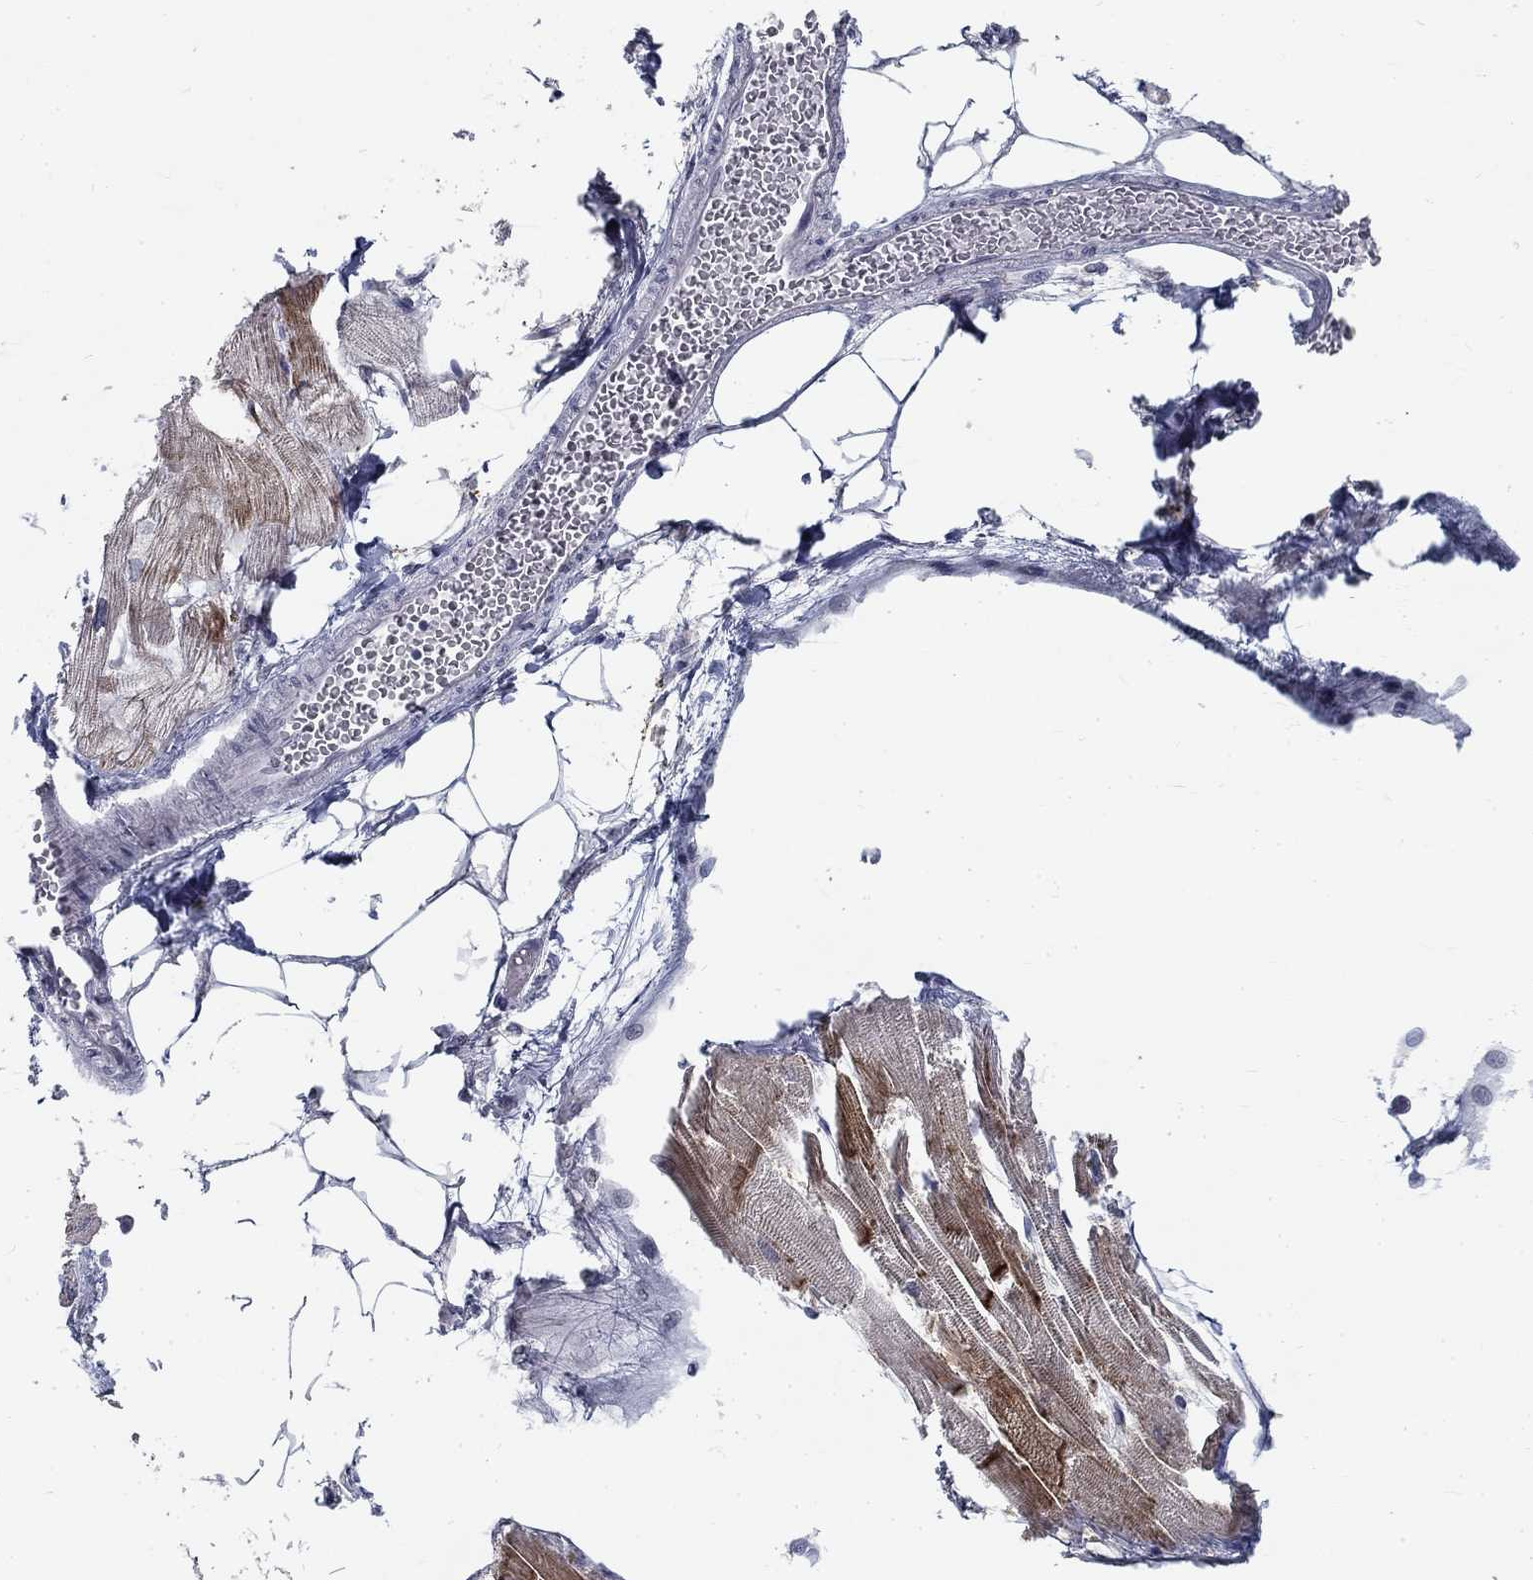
{"staining": {"intensity": "strong", "quantity": "25%-75%", "location": "cytoplasmic/membranous"}, "tissue": "heart muscle", "cell_type": "Cardiomyocytes", "image_type": "normal", "snomed": [{"axis": "morphology", "description": "Normal tissue, NOS"}, {"axis": "topography", "description": "Heart"}], "caption": "About 25%-75% of cardiomyocytes in normal heart muscle show strong cytoplasmic/membranous protein positivity as visualized by brown immunohistochemical staining.", "gene": "ATP1A3", "patient": {"sex": "female", "age": 52}}